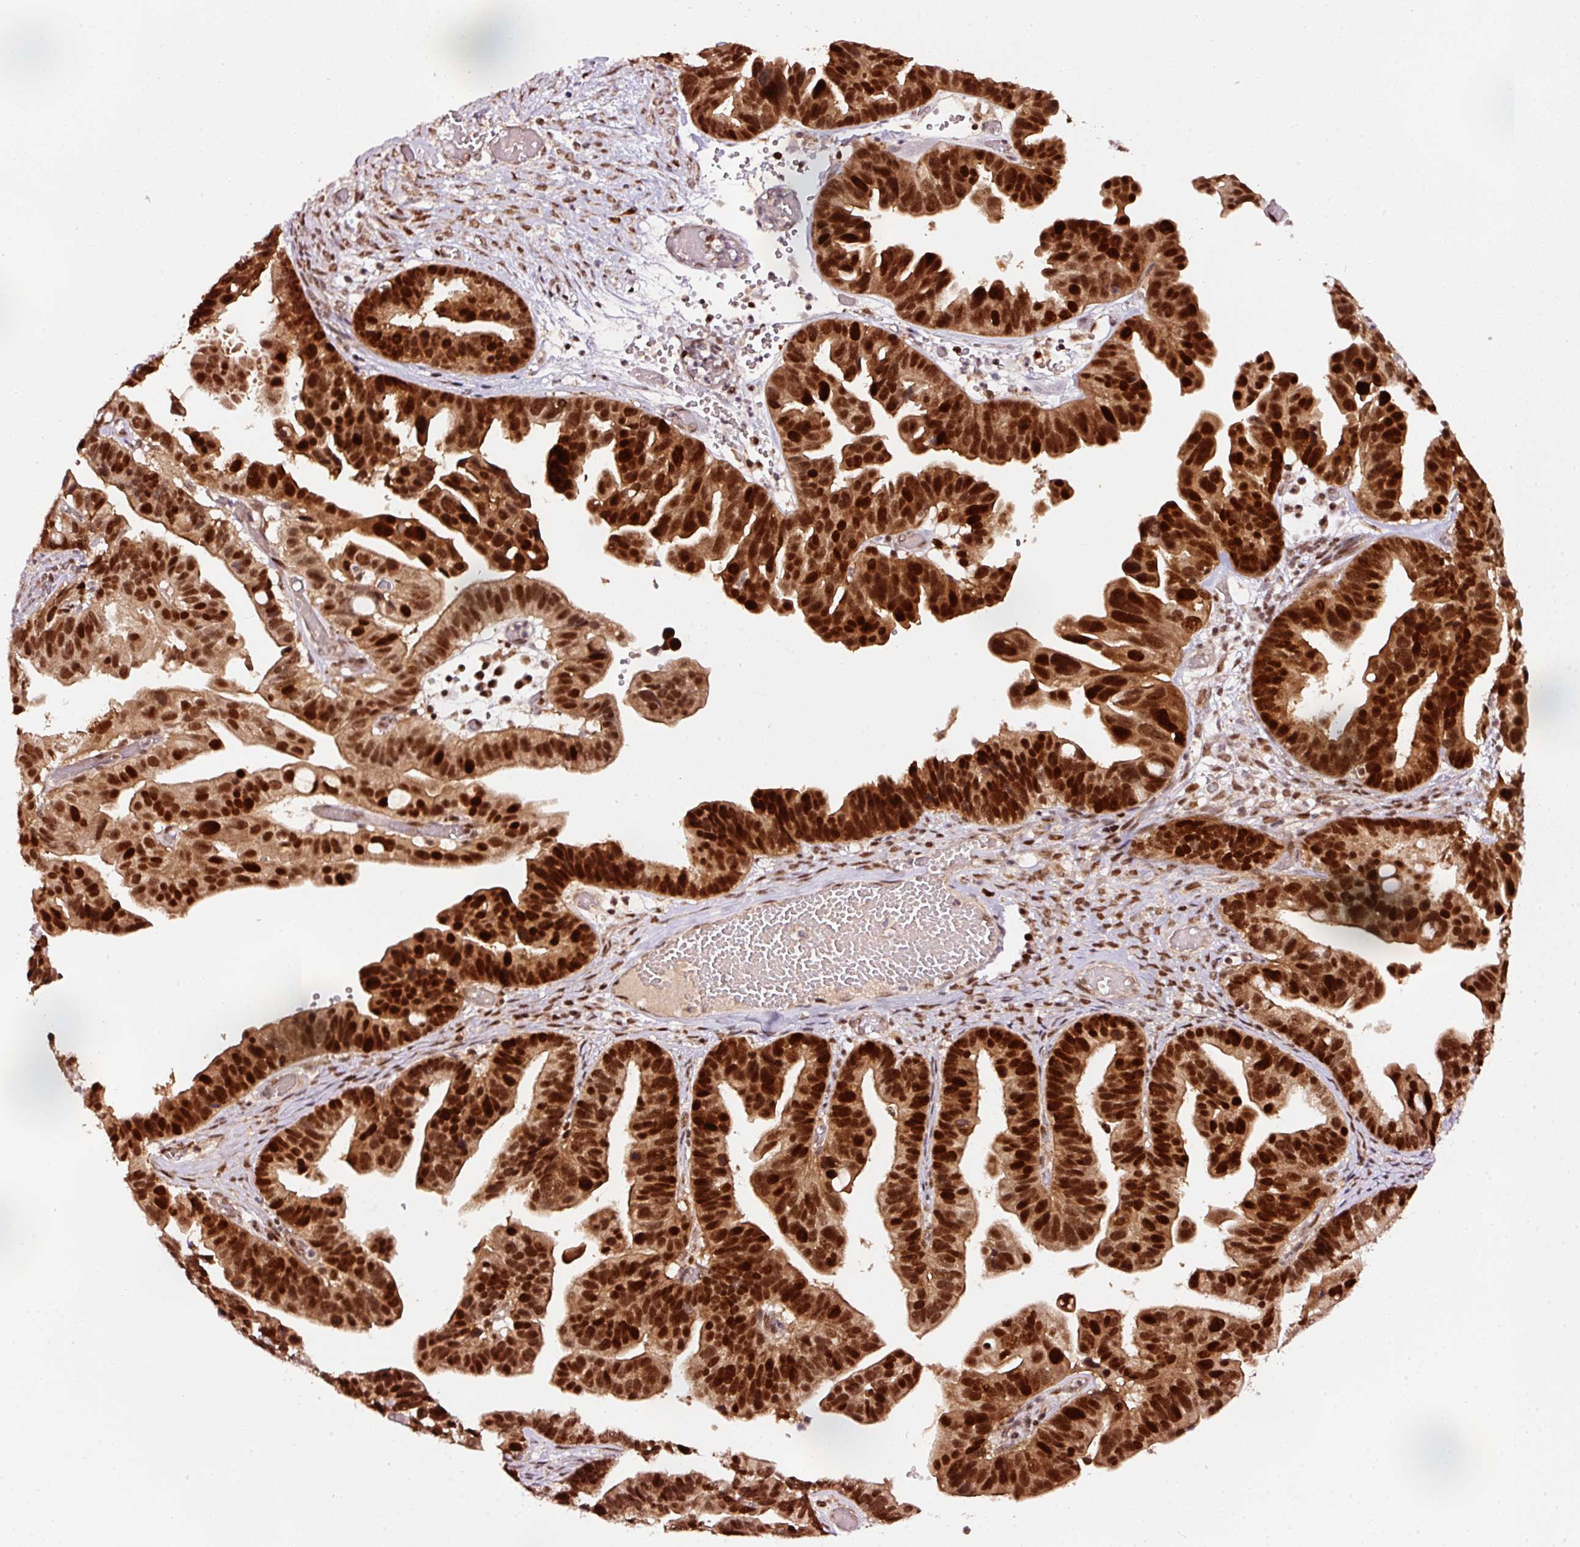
{"staining": {"intensity": "strong", "quantity": ">75%", "location": "nuclear"}, "tissue": "ovarian cancer", "cell_type": "Tumor cells", "image_type": "cancer", "snomed": [{"axis": "morphology", "description": "Cystadenocarcinoma, serous, NOS"}, {"axis": "topography", "description": "Ovary"}], "caption": "A photomicrograph showing strong nuclear expression in about >75% of tumor cells in ovarian cancer (serous cystadenocarcinoma), as visualized by brown immunohistochemical staining.", "gene": "RFC4", "patient": {"sex": "female", "age": 56}}